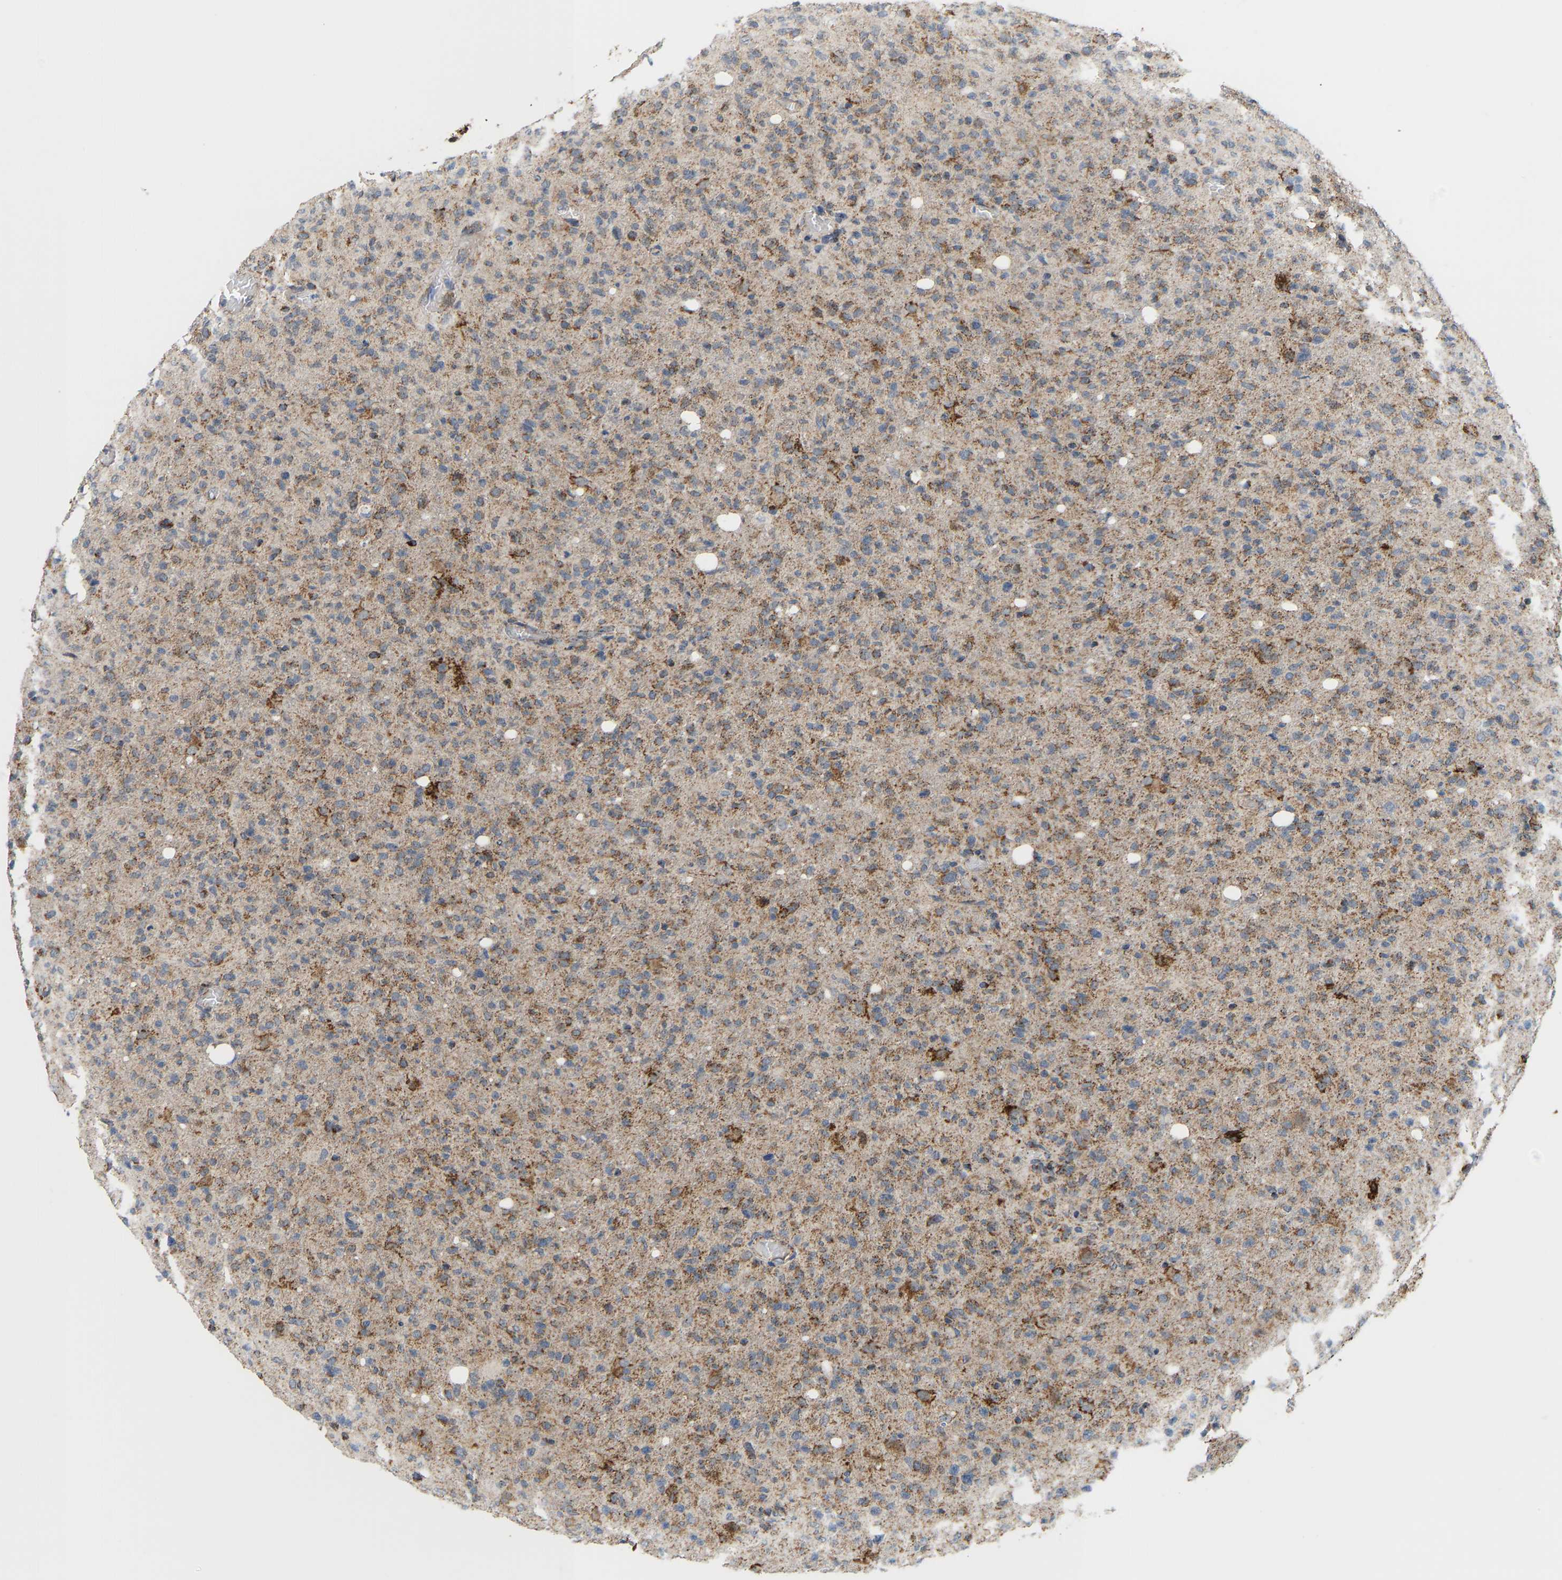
{"staining": {"intensity": "moderate", "quantity": ">75%", "location": "cytoplasmic/membranous"}, "tissue": "glioma", "cell_type": "Tumor cells", "image_type": "cancer", "snomed": [{"axis": "morphology", "description": "Glioma, malignant, High grade"}, {"axis": "topography", "description": "Brain"}], "caption": "Immunohistochemical staining of glioma displays moderate cytoplasmic/membranous protein staining in about >75% of tumor cells.", "gene": "GPSM2", "patient": {"sex": "female", "age": 57}}